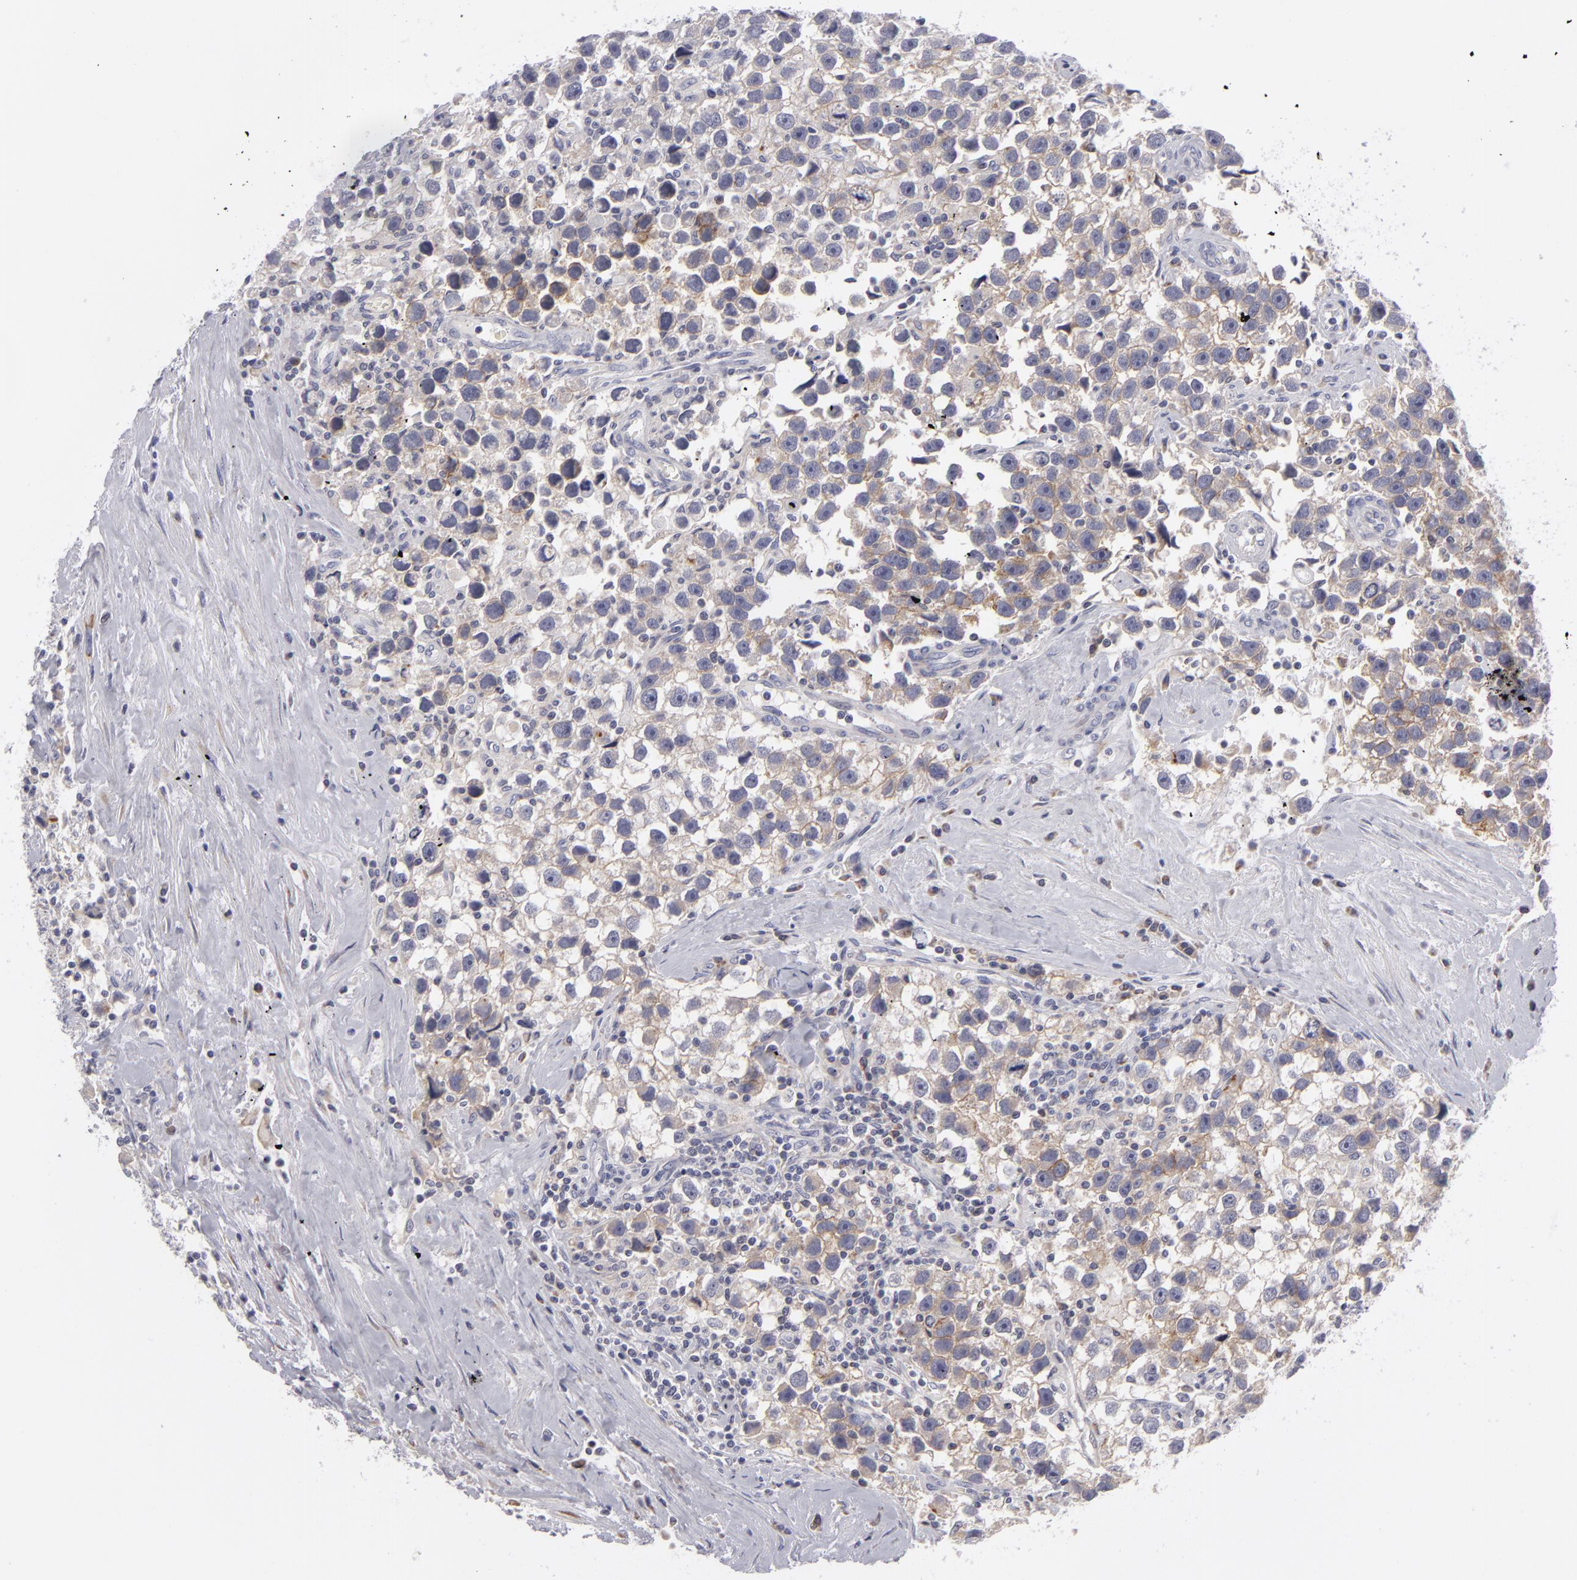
{"staining": {"intensity": "weak", "quantity": "25%-75%", "location": "cytoplasmic/membranous"}, "tissue": "testis cancer", "cell_type": "Tumor cells", "image_type": "cancer", "snomed": [{"axis": "morphology", "description": "Seminoma, NOS"}, {"axis": "topography", "description": "Testis"}], "caption": "Protein expression analysis of human testis seminoma reveals weak cytoplasmic/membranous expression in approximately 25%-75% of tumor cells.", "gene": "ATP2B3", "patient": {"sex": "male", "age": 43}}